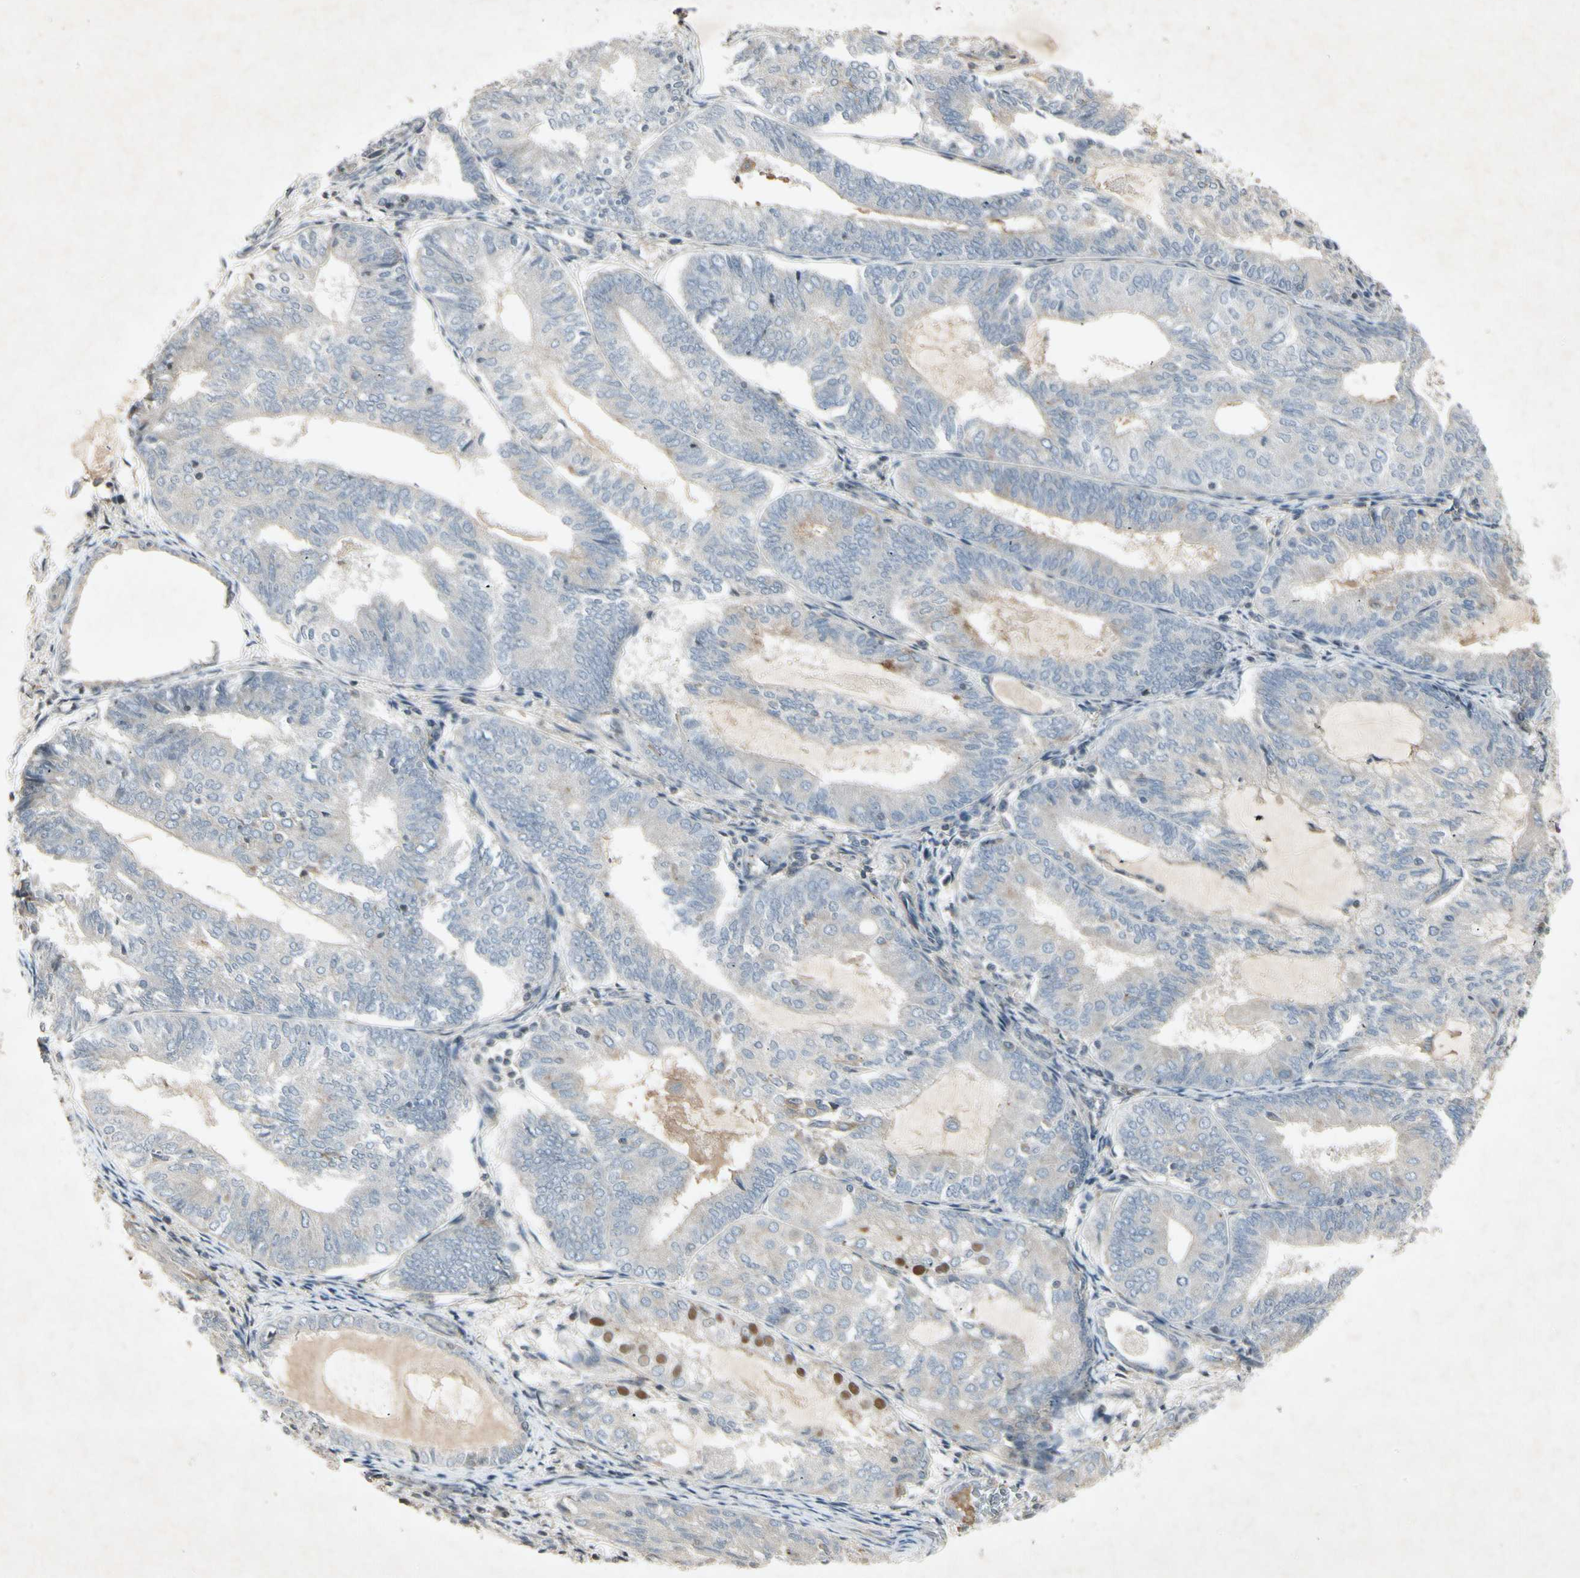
{"staining": {"intensity": "negative", "quantity": "none", "location": "none"}, "tissue": "endometrial cancer", "cell_type": "Tumor cells", "image_type": "cancer", "snomed": [{"axis": "morphology", "description": "Adenocarcinoma, NOS"}, {"axis": "topography", "description": "Endometrium"}], "caption": "Endometrial adenocarcinoma was stained to show a protein in brown. There is no significant positivity in tumor cells.", "gene": "TEK", "patient": {"sex": "female", "age": 81}}